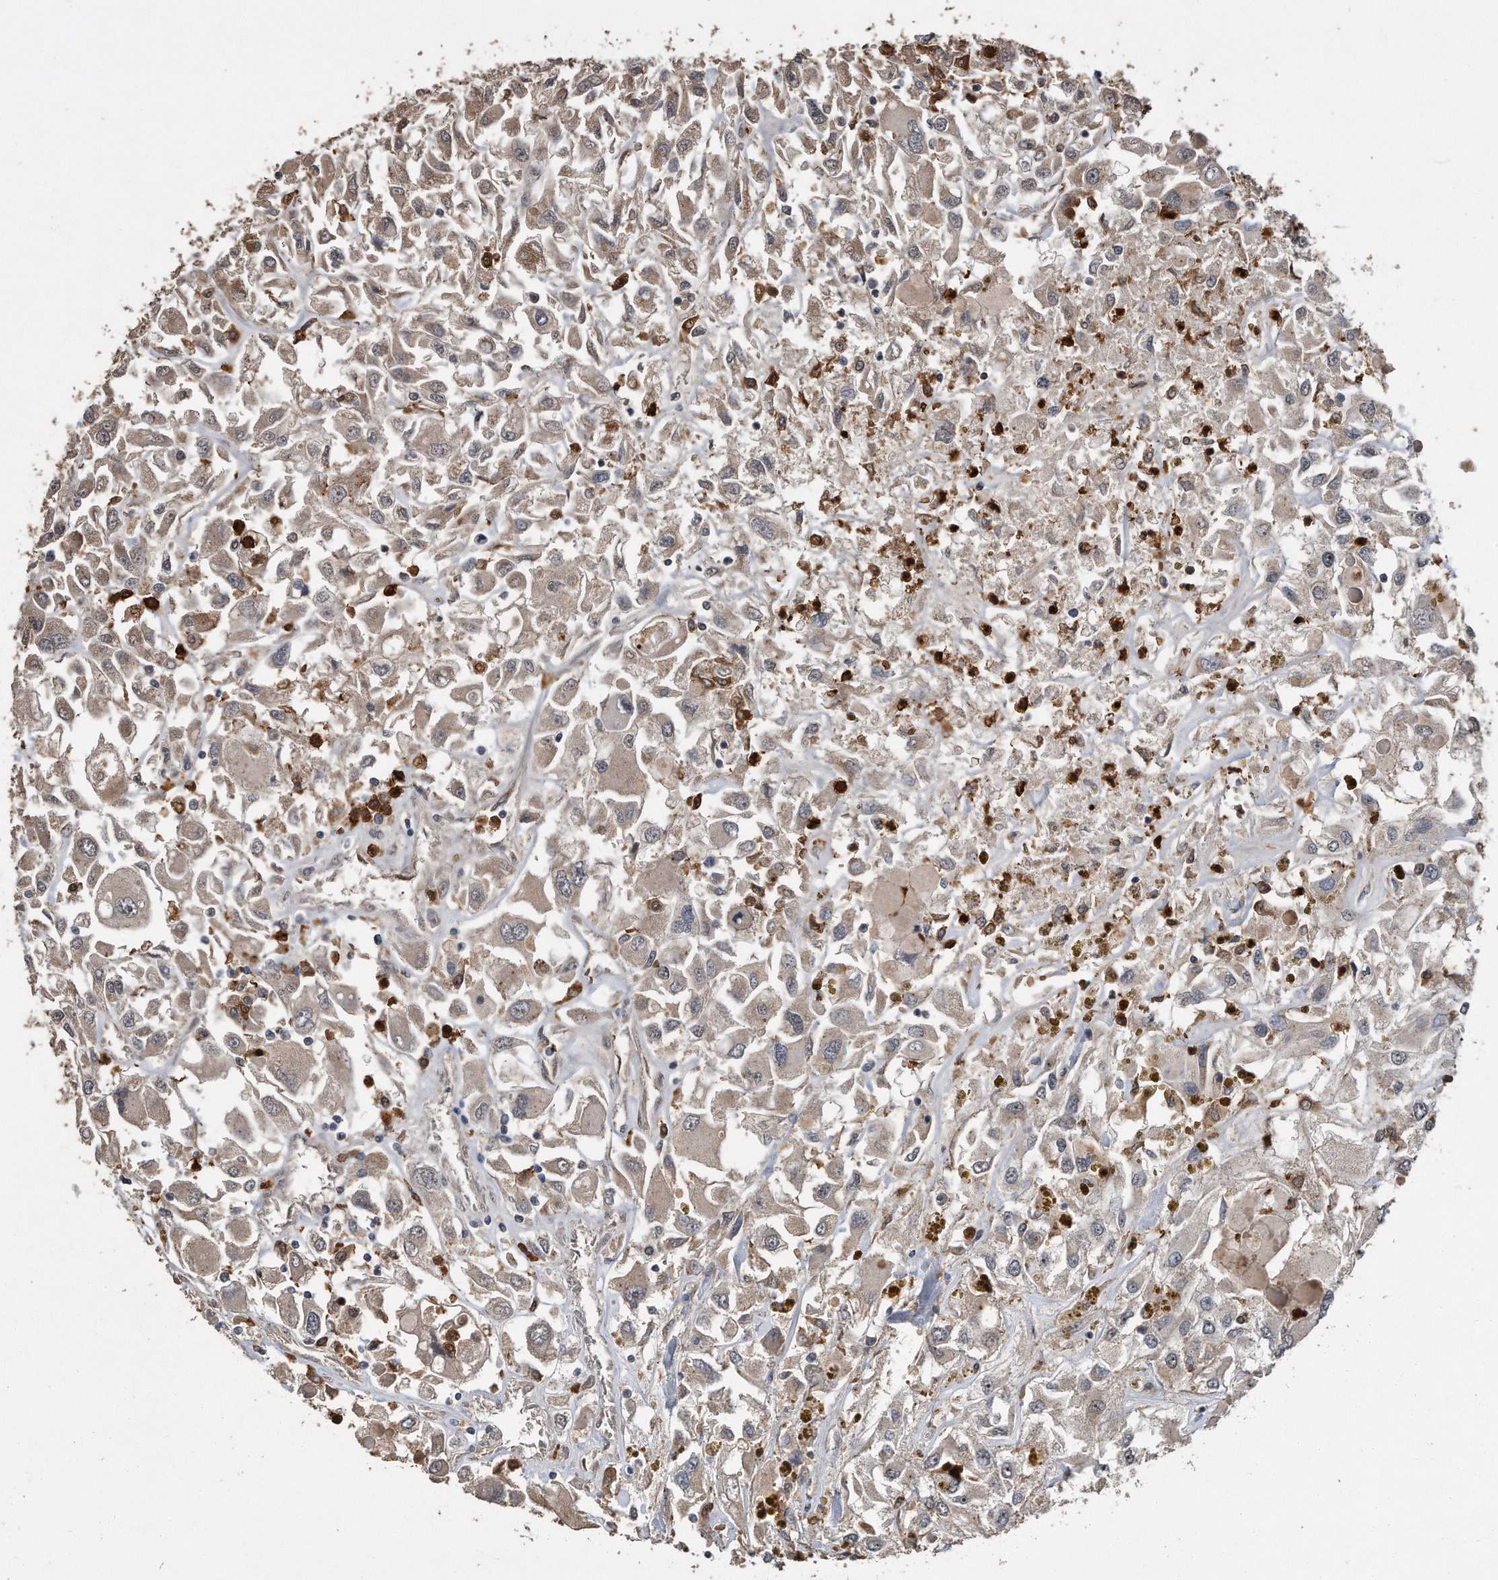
{"staining": {"intensity": "weak", "quantity": ">75%", "location": "cytoplasmic/membranous"}, "tissue": "renal cancer", "cell_type": "Tumor cells", "image_type": "cancer", "snomed": [{"axis": "morphology", "description": "Adenocarcinoma, NOS"}, {"axis": "topography", "description": "Kidney"}], "caption": "Immunohistochemical staining of human adenocarcinoma (renal) reveals low levels of weak cytoplasmic/membranous protein staining in approximately >75% of tumor cells.", "gene": "PELO", "patient": {"sex": "female", "age": 52}}